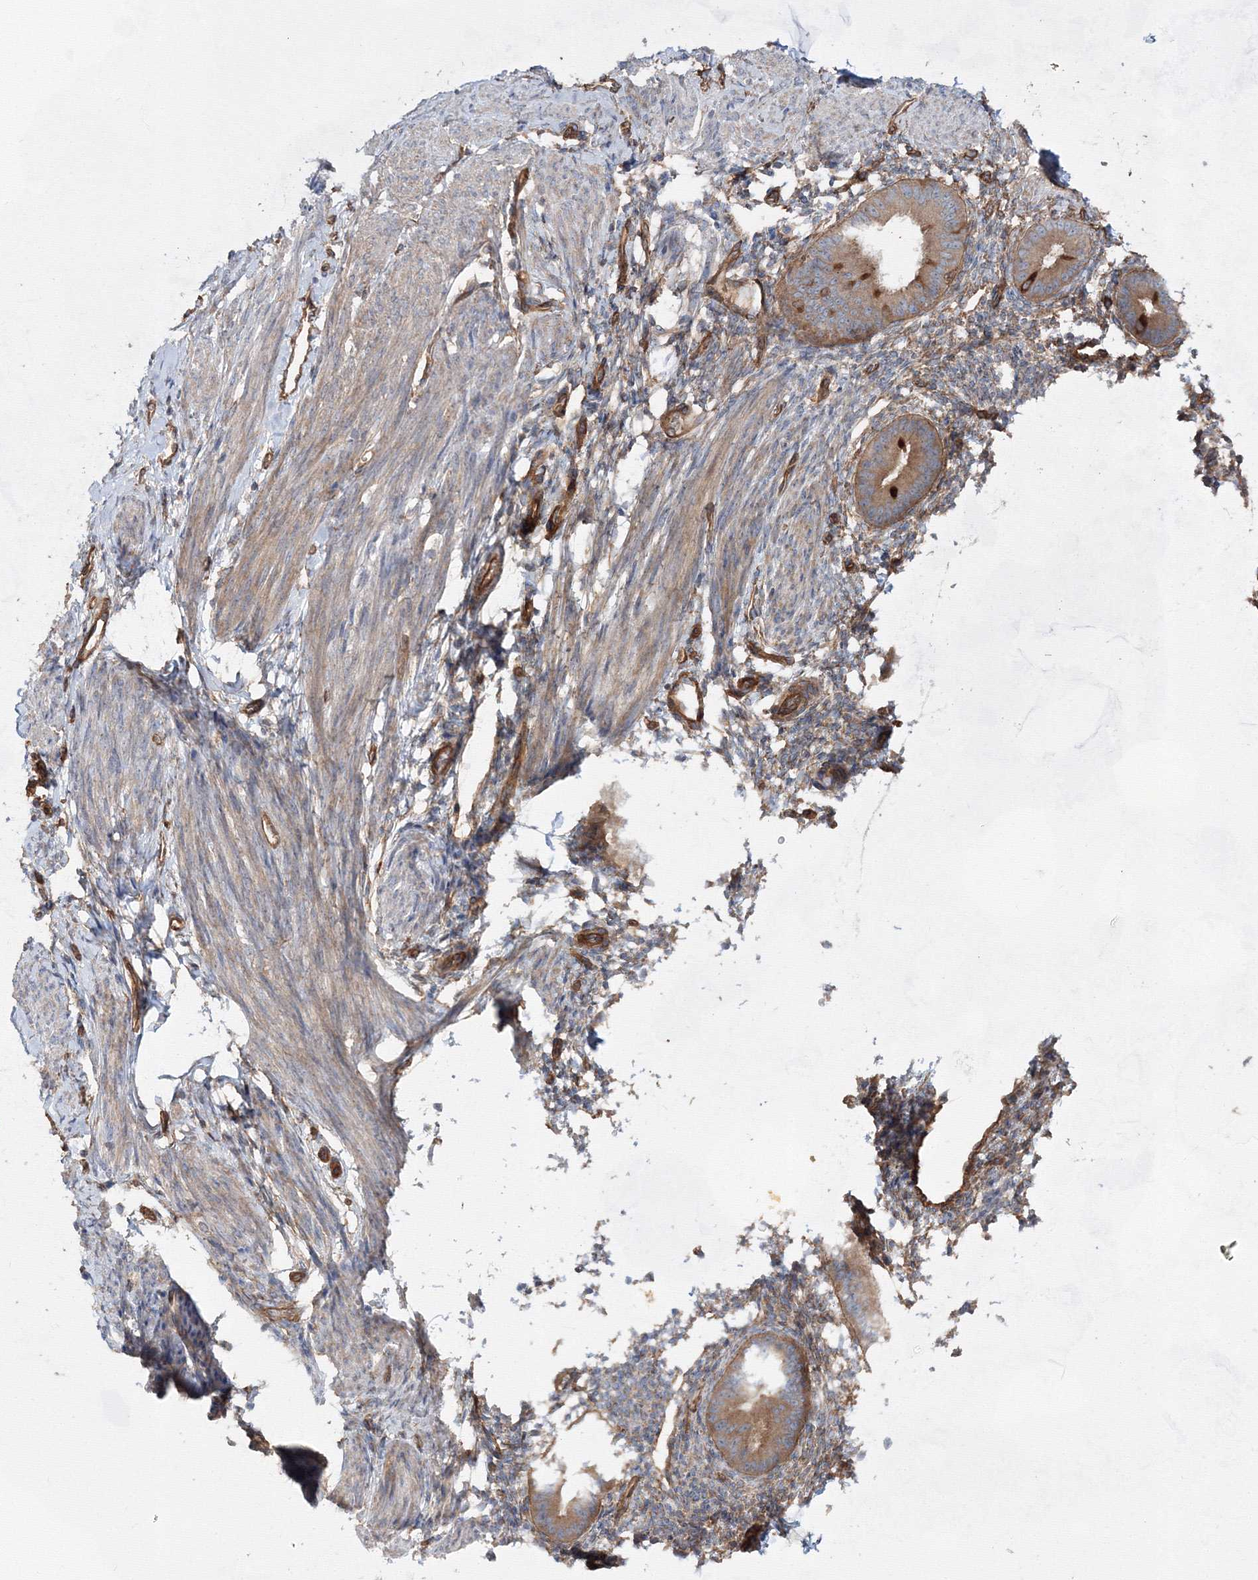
{"staining": {"intensity": "negative", "quantity": "none", "location": "none"}, "tissue": "endometrium", "cell_type": "Cells in endometrial stroma", "image_type": "normal", "snomed": [{"axis": "morphology", "description": "Normal tissue, NOS"}, {"axis": "topography", "description": "Uterus"}, {"axis": "topography", "description": "Endometrium"}], "caption": "IHC histopathology image of unremarkable human endometrium stained for a protein (brown), which exhibits no expression in cells in endometrial stroma.", "gene": "EXOC6", "patient": {"sex": "female", "age": 48}}